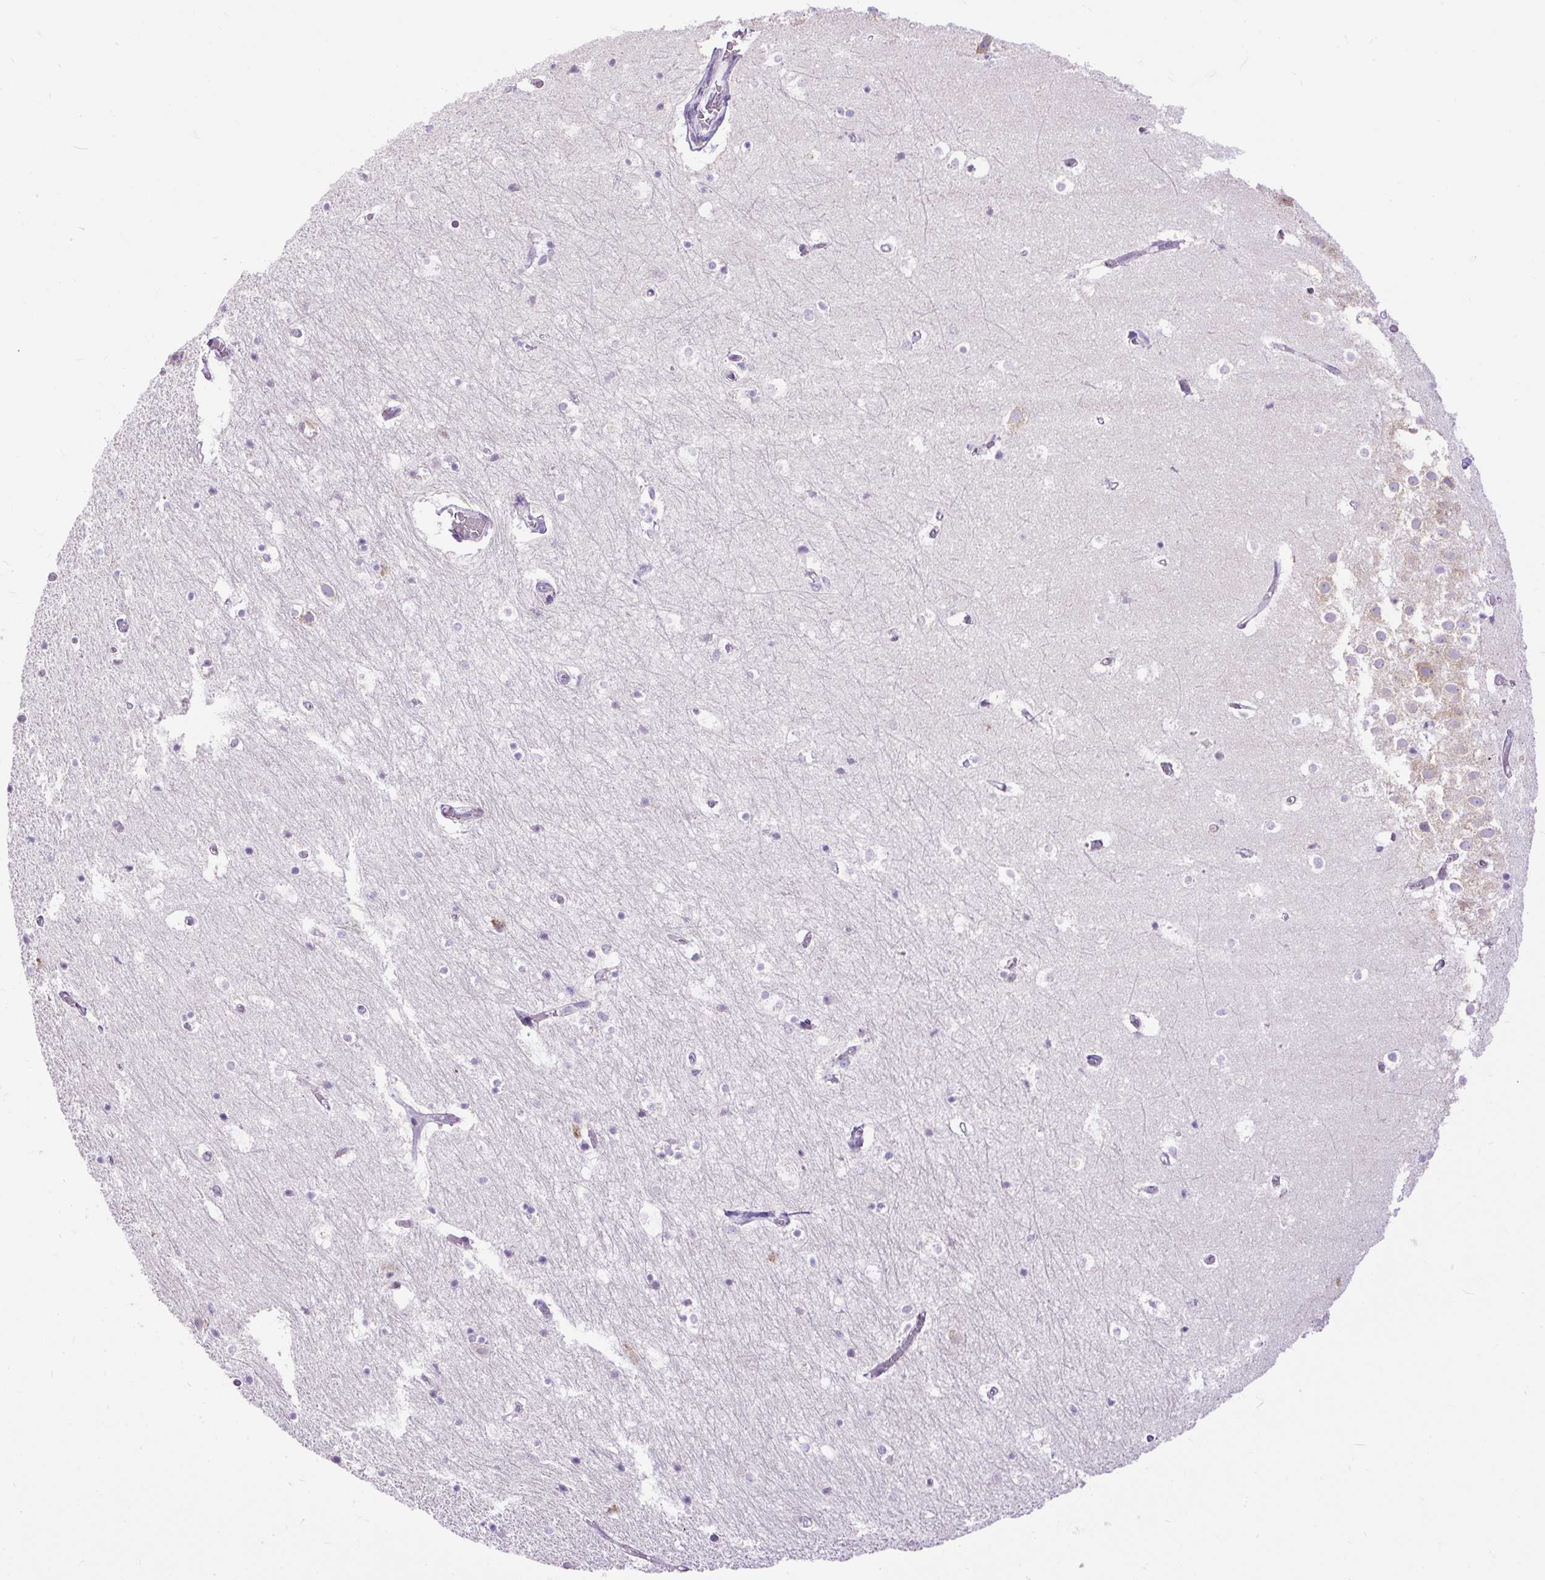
{"staining": {"intensity": "negative", "quantity": "none", "location": "none"}, "tissue": "hippocampus", "cell_type": "Glial cells", "image_type": "normal", "snomed": [{"axis": "morphology", "description": "Normal tissue, NOS"}, {"axis": "topography", "description": "Hippocampus"}], "caption": "IHC of normal hippocampus displays no positivity in glial cells. Brightfield microscopy of immunohistochemistry stained with DAB (brown) and hematoxylin (blue), captured at high magnification.", "gene": "SYBU", "patient": {"sex": "female", "age": 52}}